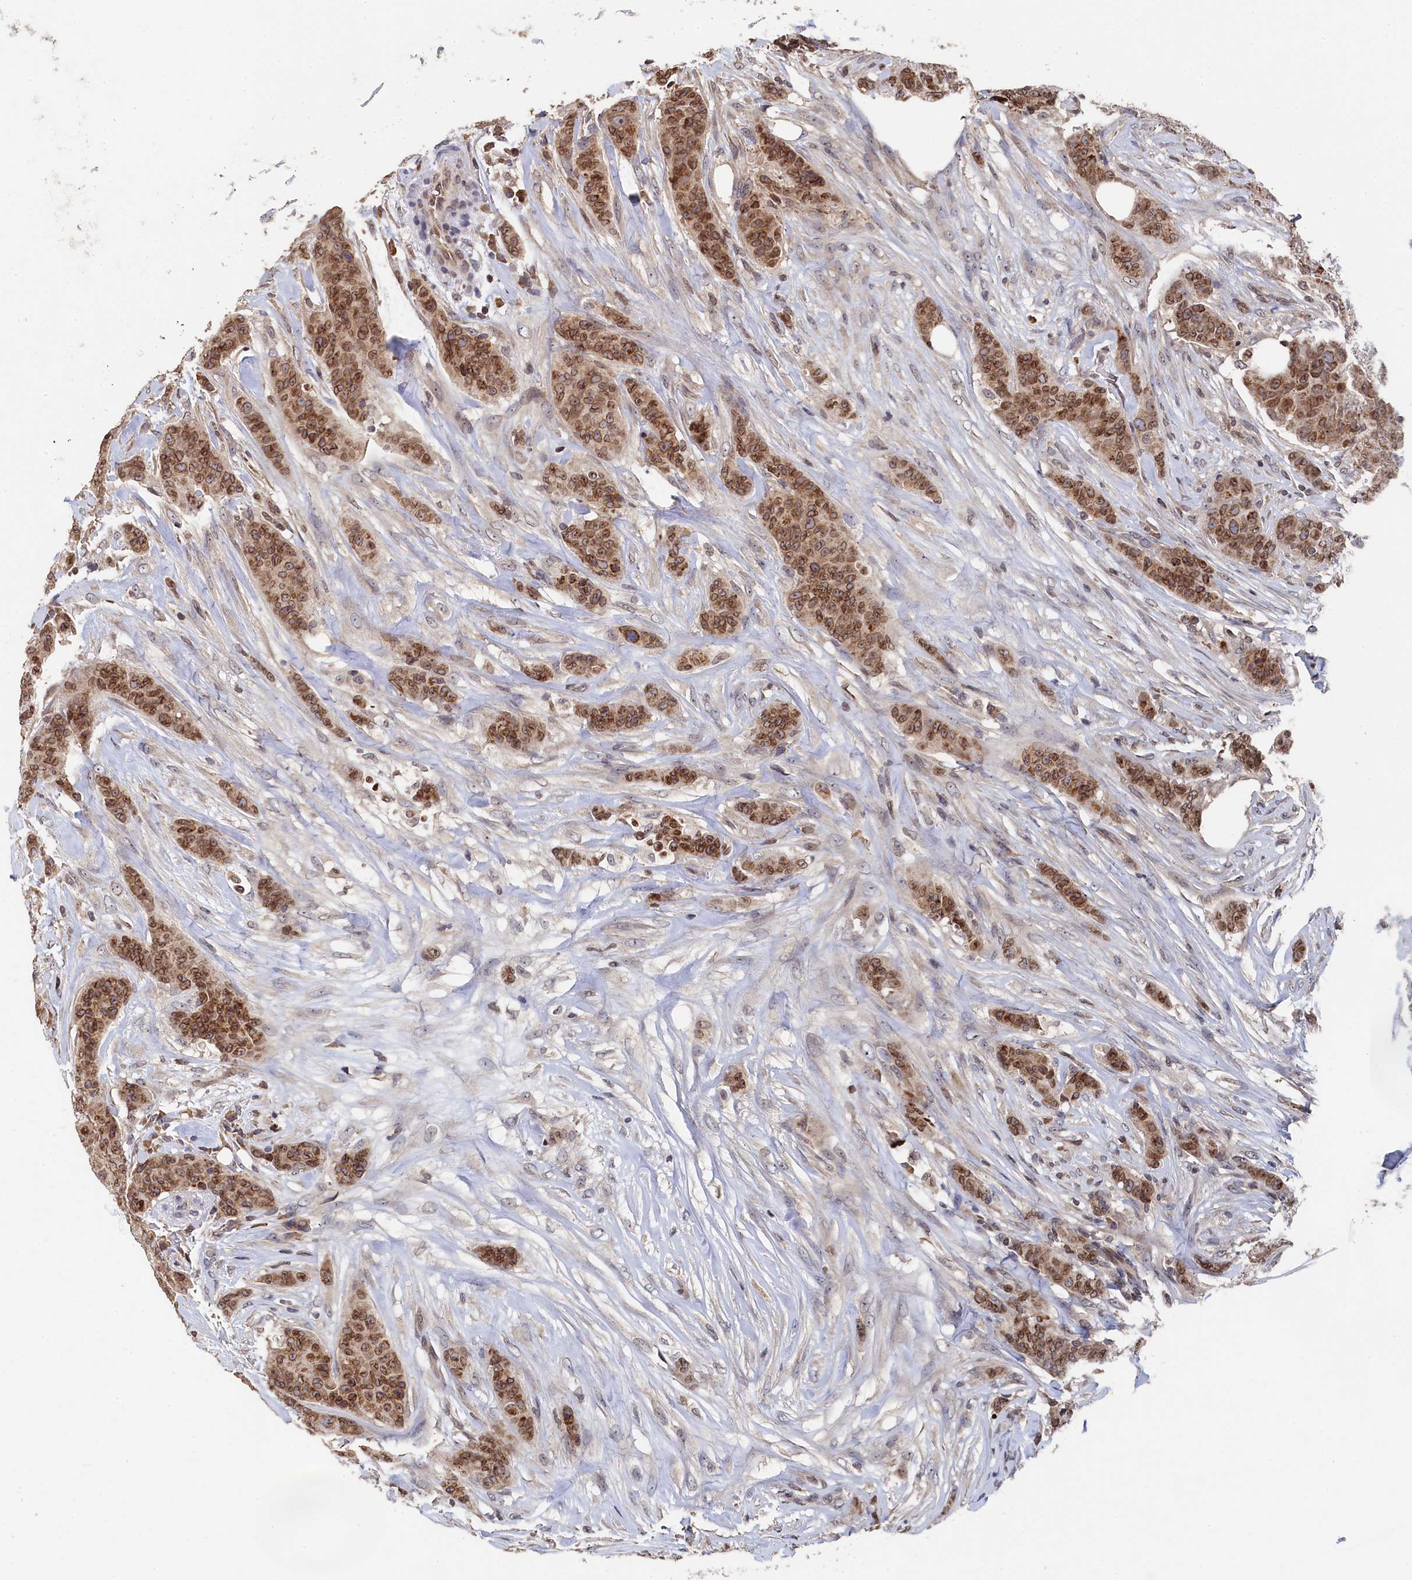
{"staining": {"intensity": "moderate", "quantity": ">75%", "location": "cytoplasmic/membranous,nuclear"}, "tissue": "breast cancer", "cell_type": "Tumor cells", "image_type": "cancer", "snomed": [{"axis": "morphology", "description": "Duct carcinoma"}, {"axis": "topography", "description": "Breast"}], "caption": "Breast invasive ductal carcinoma stained with a brown dye shows moderate cytoplasmic/membranous and nuclear positive expression in approximately >75% of tumor cells.", "gene": "ANKEF1", "patient": {"sex": "female", "age": 40}}